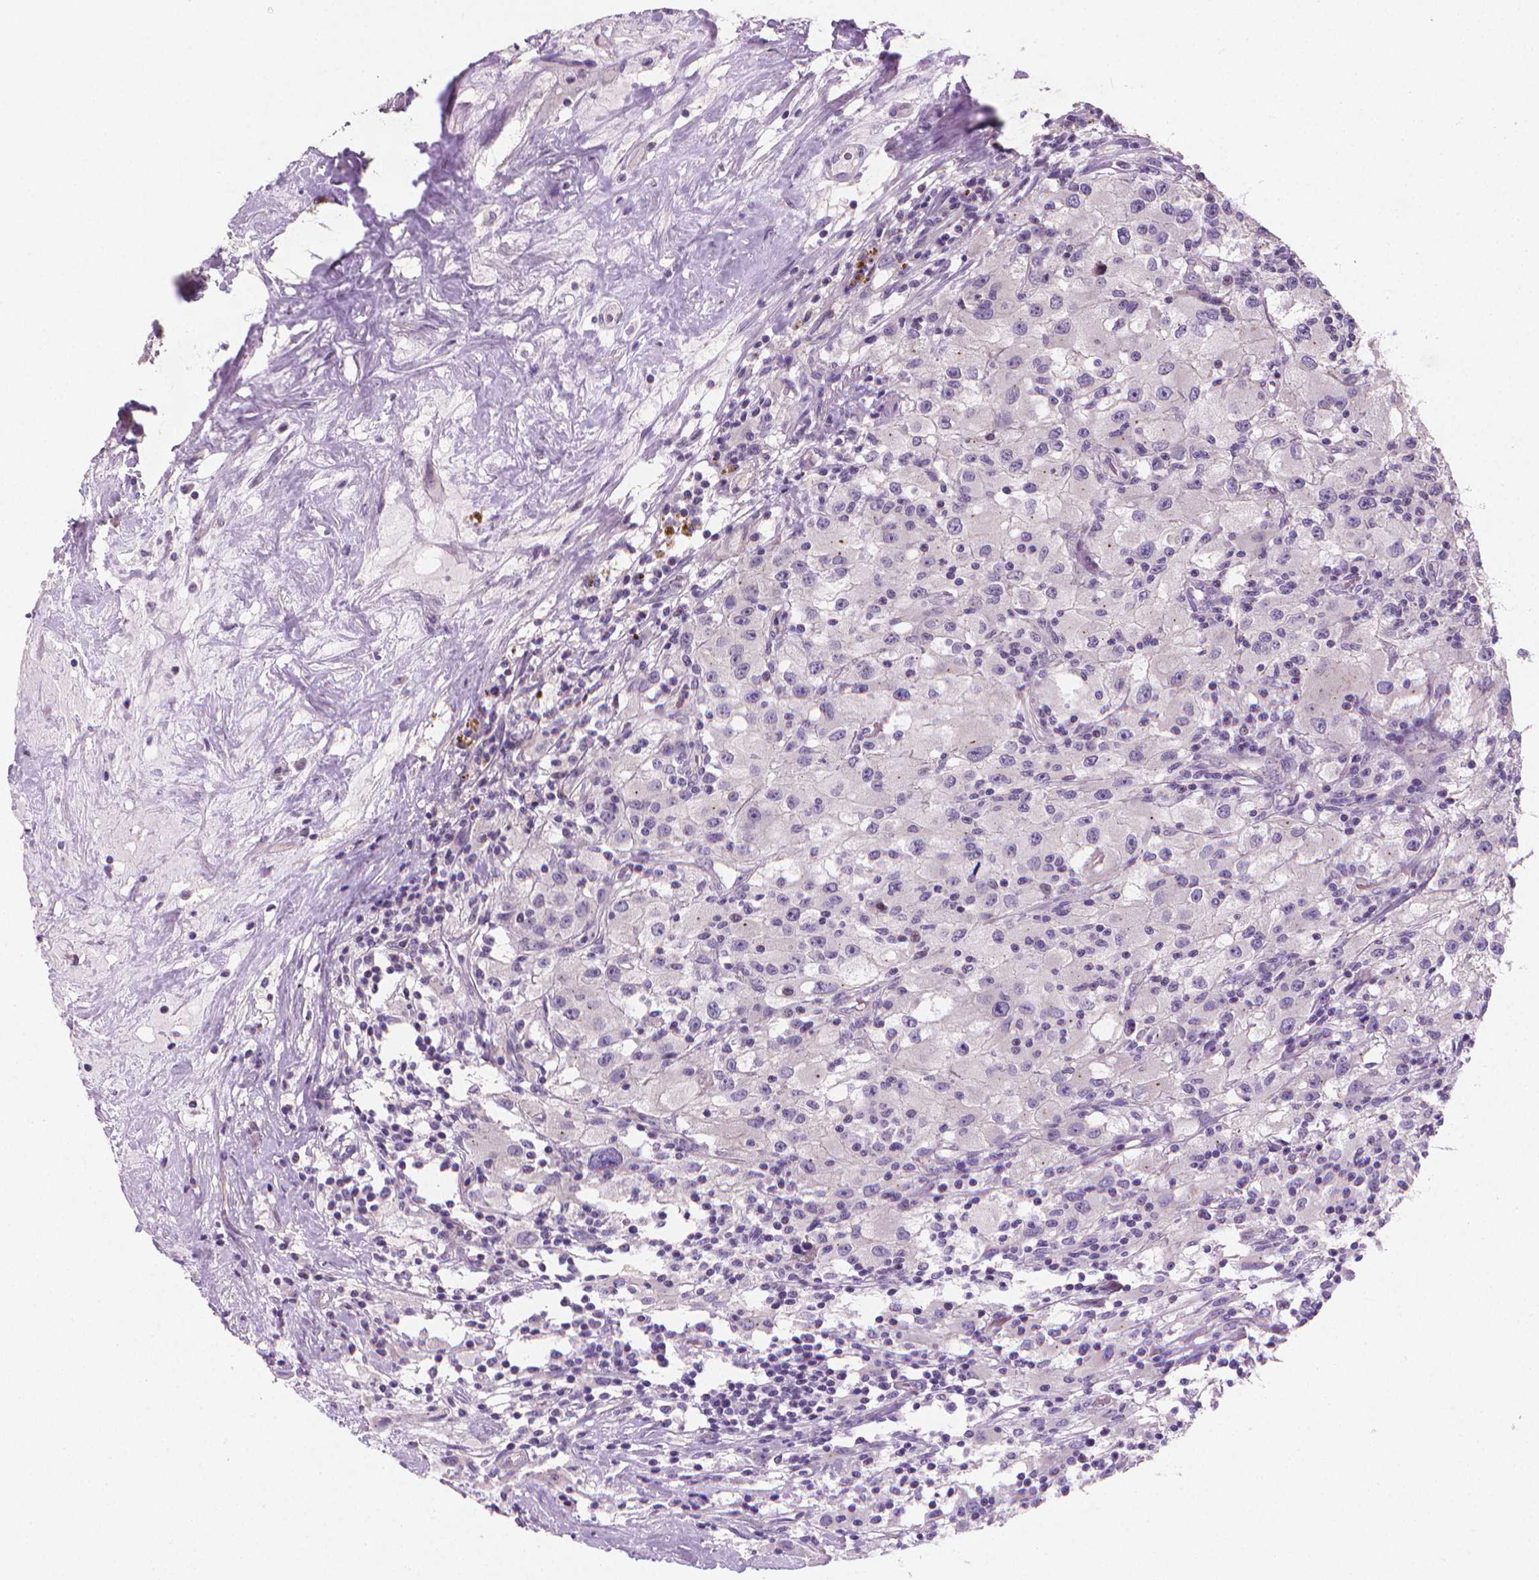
{"staining": {"intensity": "negative", "quantity": "none", "location": "none"}, "tissue": "renal cancer", "cell_type": "Tumor cells", "image_type": "cancer", "snomed": [{"axis": "morphology", "description": "Adenocarcinoma, NOS"}, {"axis": "topography", "description": "Kidney"}], "caption": "A high-resolution histopathology image shows IHC staining of renal cancer, which displays no significant staining in tumor cells.", "gene": "CLXN", "patient": {"sex": "female", "age": 67}}